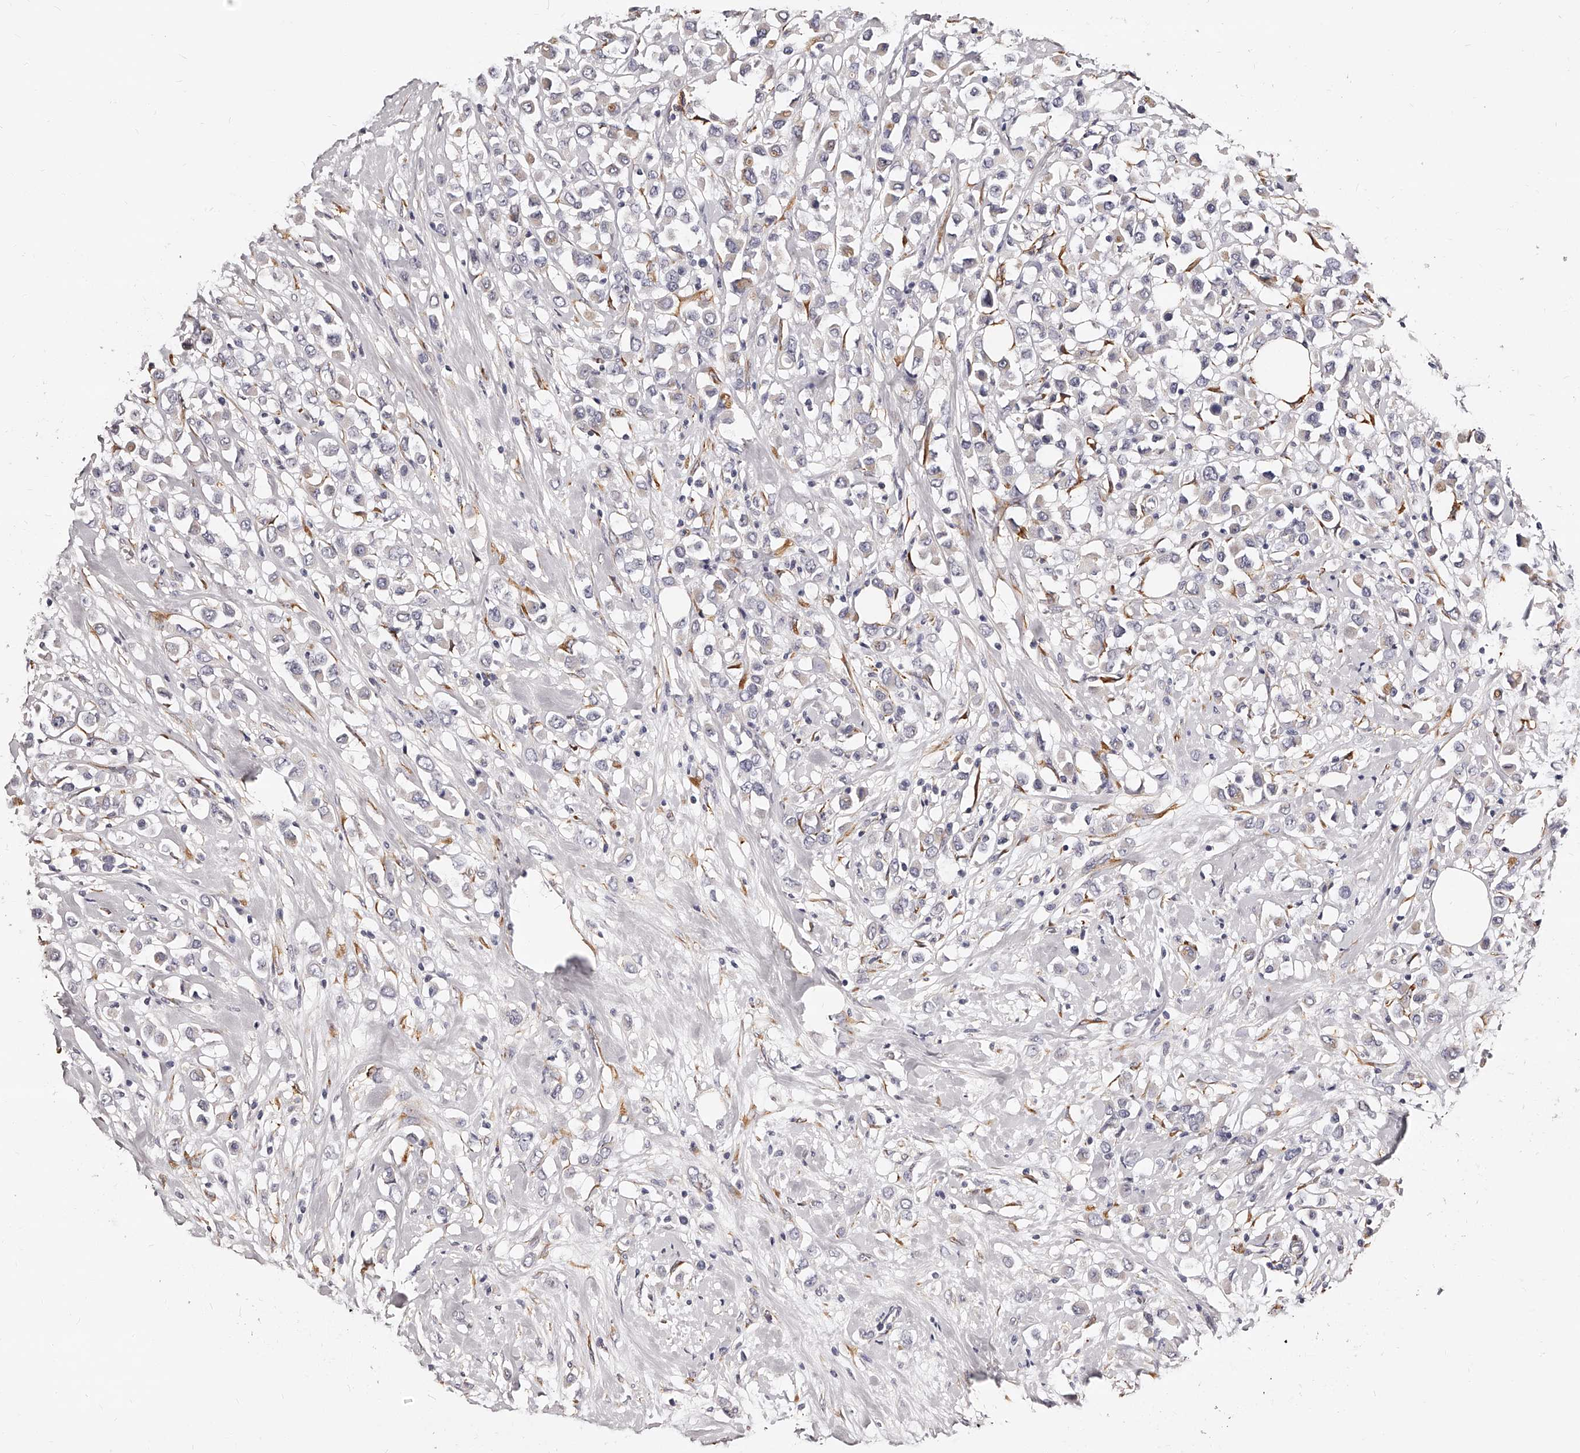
{"staining": {"intensity": "negative", "quantity": "none", "location": "none"}, "tissue": "breast cancer", "cell_type": "Tumor cells", "image_type": "cancer", "snomed": [{"axis": "morphology", "description": "Duct carcinoma"}, {"axis": "topography", "description": "Breast"}], "caption": "Immunohistochemistry (IHC) image of breast cancer stained for a protein (brown), which displays no staining in tumor cells.", "gene": "CD82", "patient": {"sex": "female", "age": 61}}